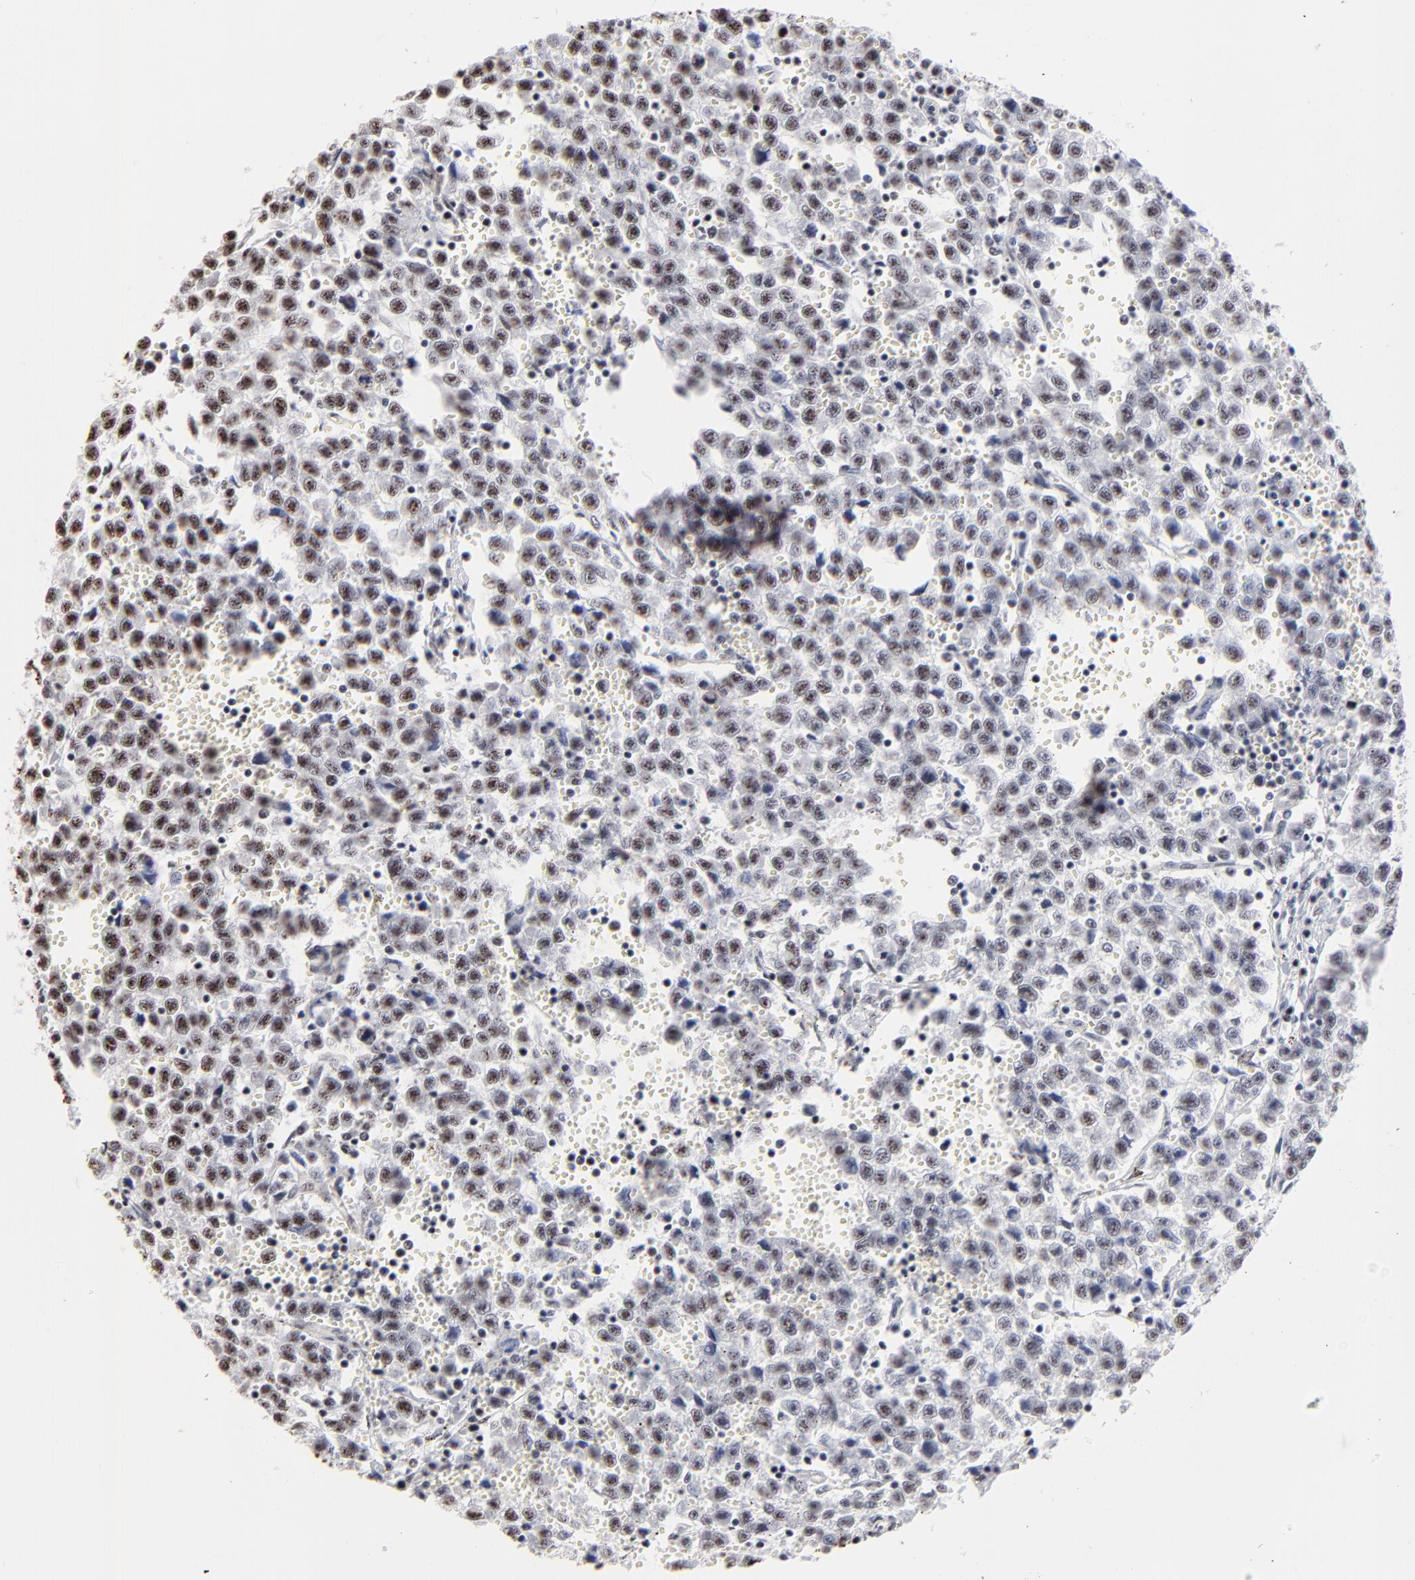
{"staining": {"intensity": "weak", "quantity": "25%-75%", "location": "nuclear"}, "tissue": "testis cancer", "cell_type": "Tumor cells", "image_type": "cancer", "snomed": [{"axis": "morphology", "description": "Seminoma, NOS"}, {"axis": "topography", "description": "Testis"}], "caption": "A micrograph of human testis cancer stained for a protein demonstrates weak nuclear brown staining in tumor cells.", "gene": "MBD4", "patient": {"sex": "male", "age": 35}}